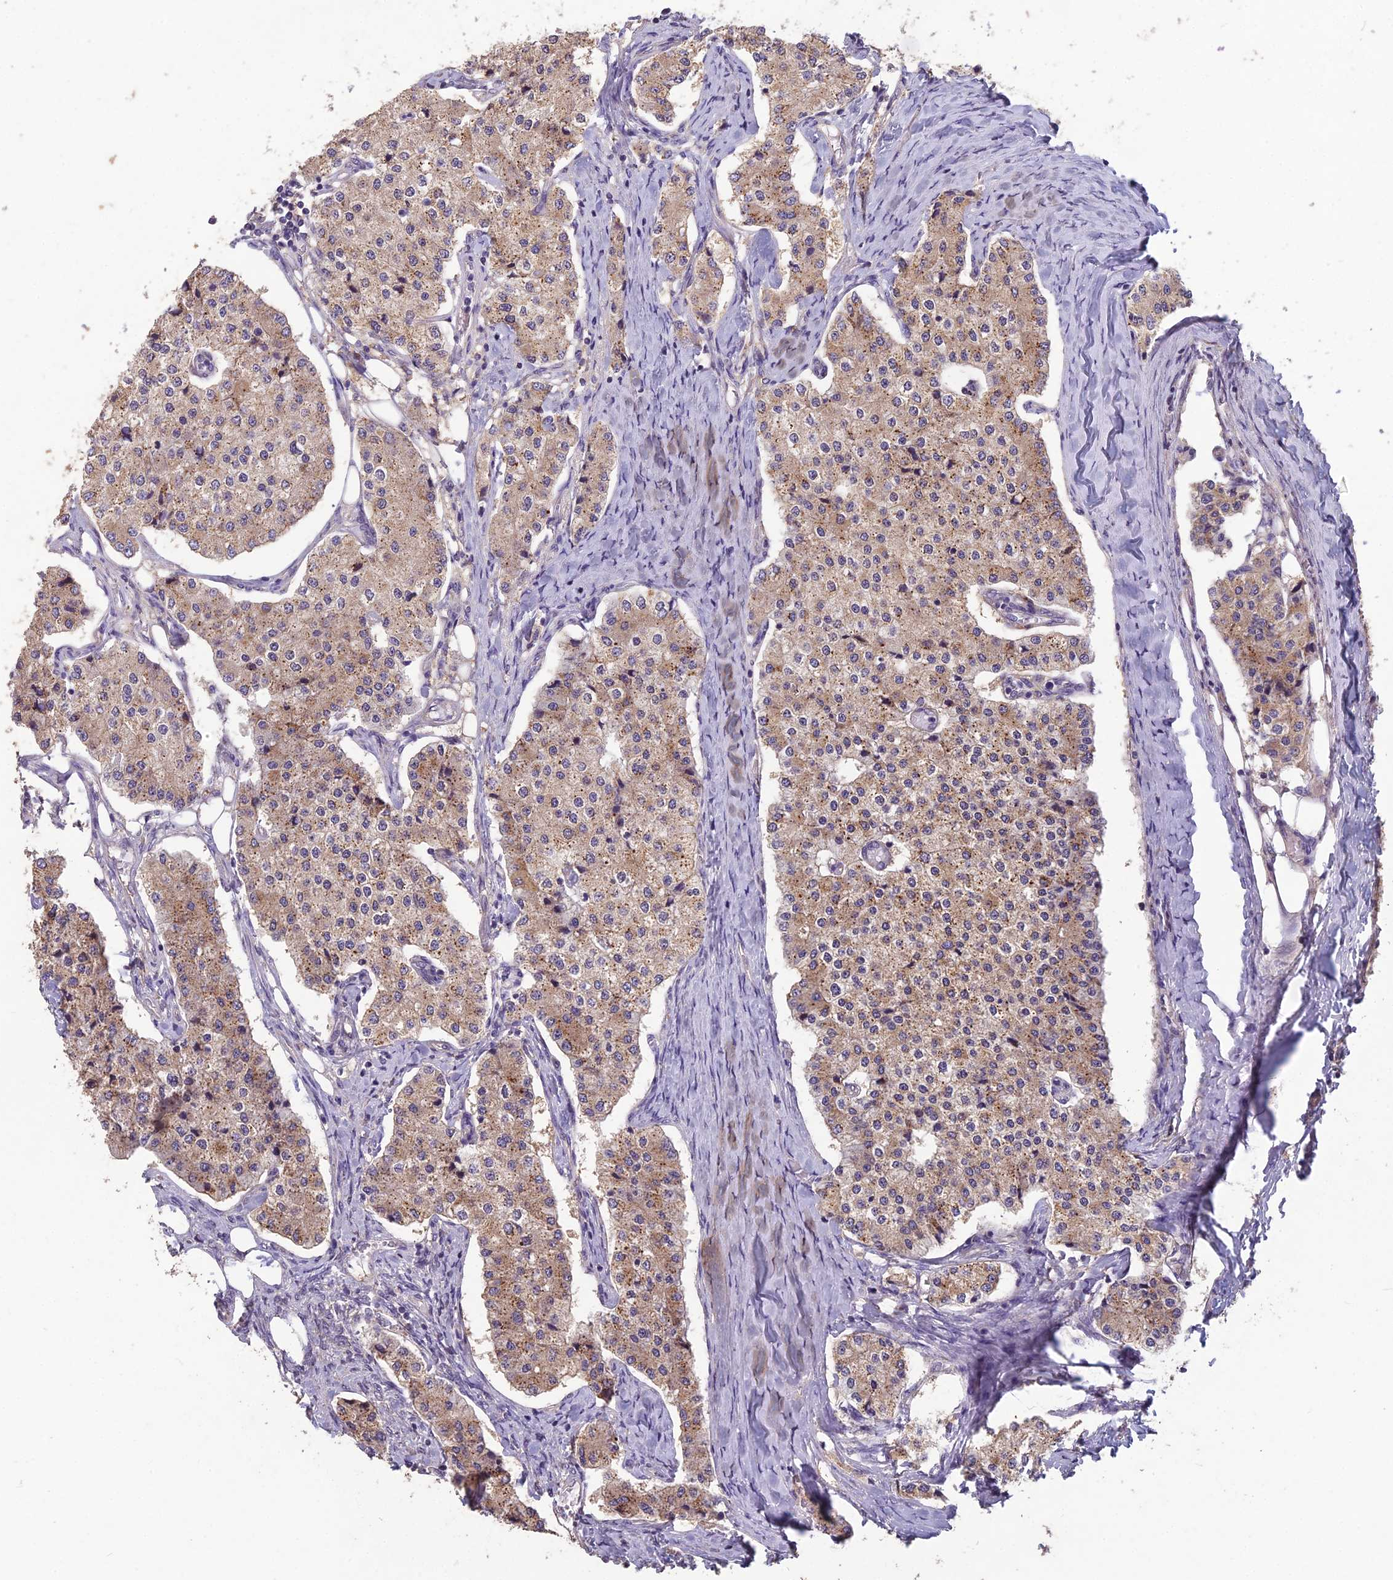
{"staining": {"intensity": "moderate", "quantity": ">75%", "location": "cytoplasmic/membranous"}, "tissue": "carcinoid", "cell_type": "Tumor cells", "image_type": "cancer", "snomed": [{"axis": "morphology", "description": "Carcinoid, malignant, NOS"}, {"axis": "topography", "description": "Colon"}], "caption": "Immunohistochemical staining of carcinoid exhibits medium levels of moderate cytoplasmic/membranous positivity in approximately >75% of tumor cells. (DAB (3,3'-diaminobenzidine) IHC with brightfield microscopy, high magnification).", "gene": "CEACAM16", "patient": {"sex": "female", "age": 52}}